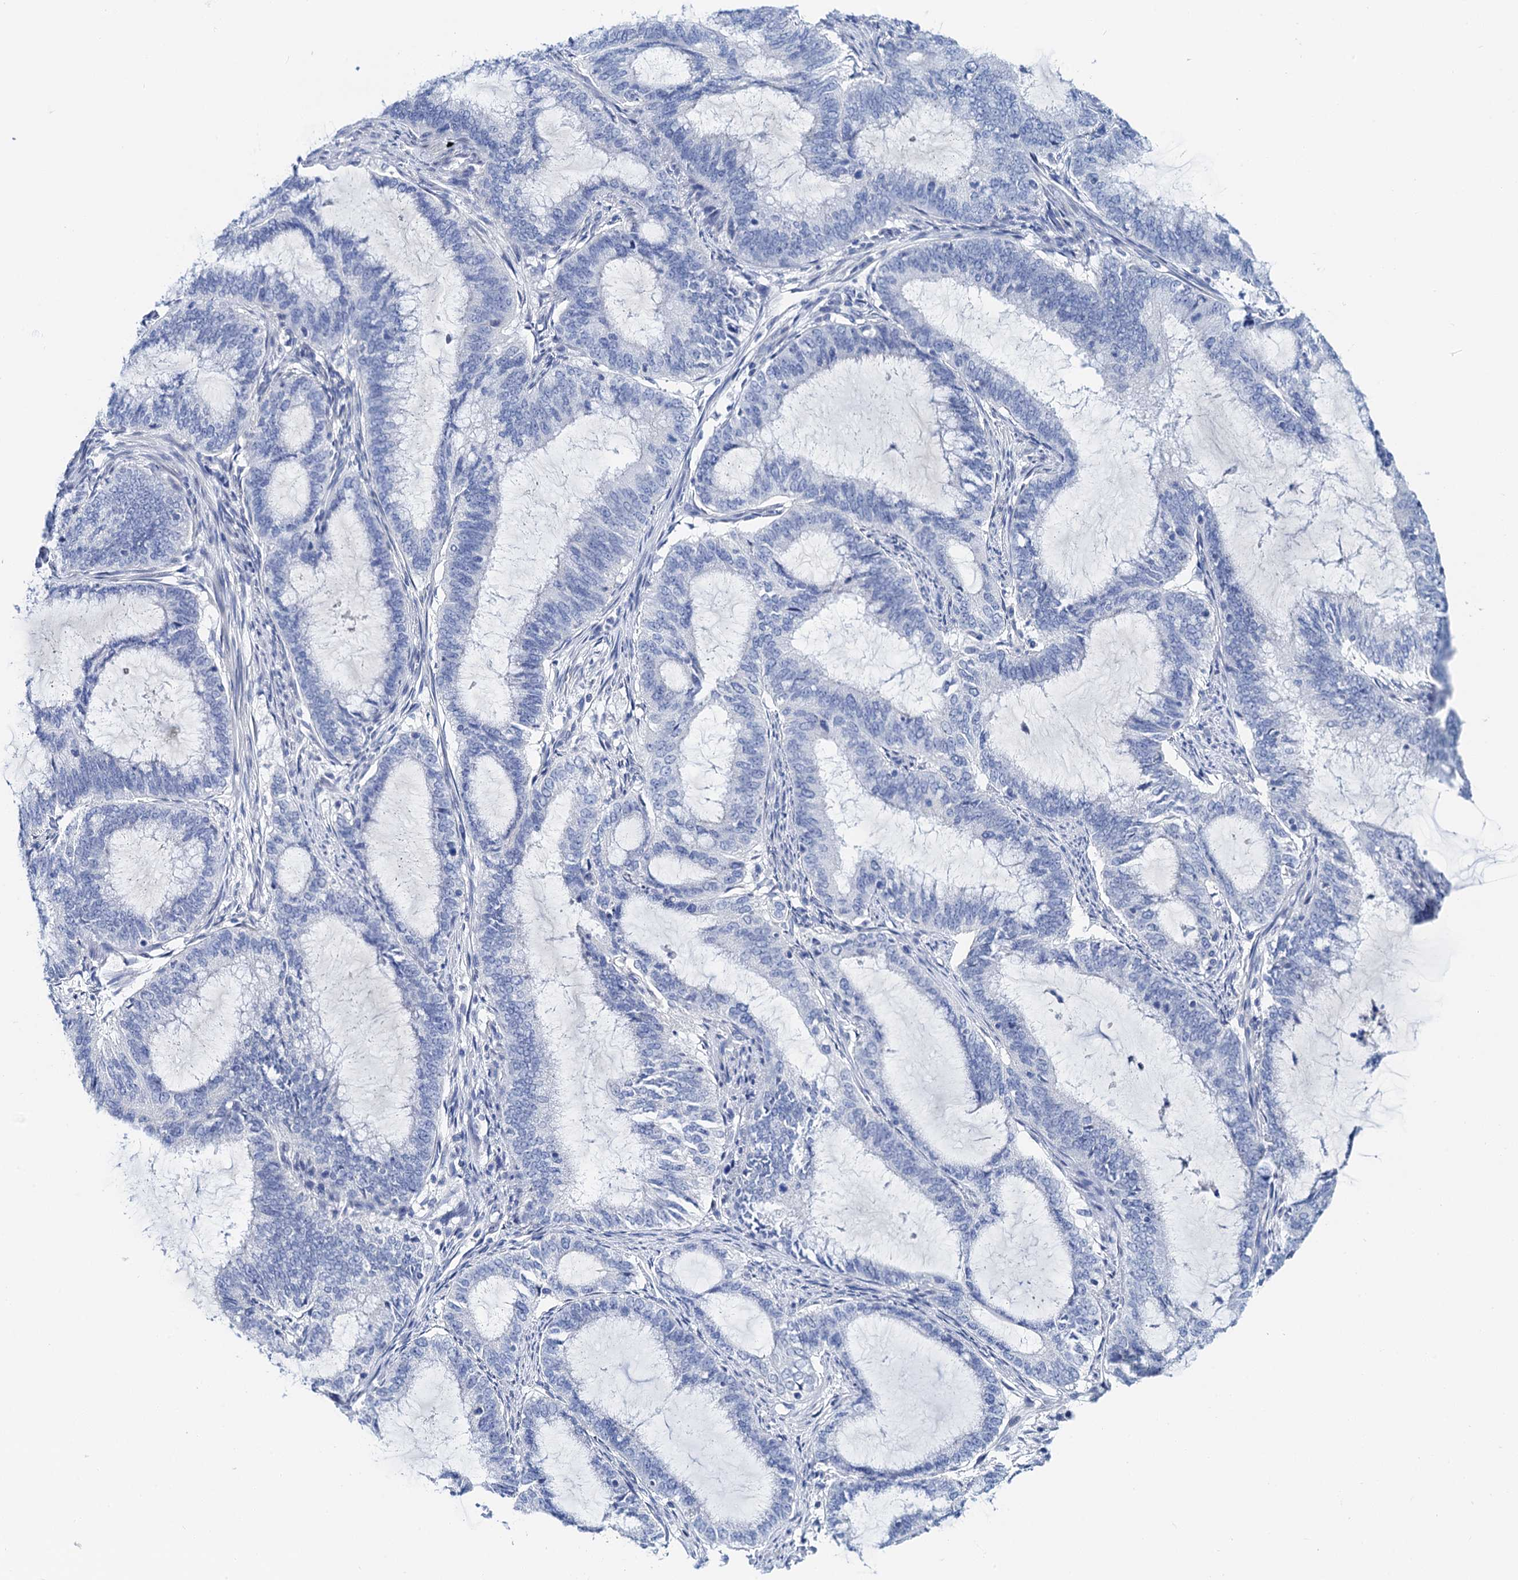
{"staining": {"intensity": "negative", "quantity": "none", "location": "none"}, "tissue": "endometrial cancer", "cell_type": "Tumor cells", "image_type": "cancer", "snomed": [{"axis": "morphology", "description": "Adenocarcinoma, NOS"}, {"axis": "topography", "description": "Endometrium"}], "caption": "Immunohistochemistry (IHC) histopathology image of human endometrial cancer (adenocarcinoma) stained for a protein (brown), which displays no staining in tumor cells.", "gene": "LYPD3", "patient": {"sex": "female", "age": 51}}